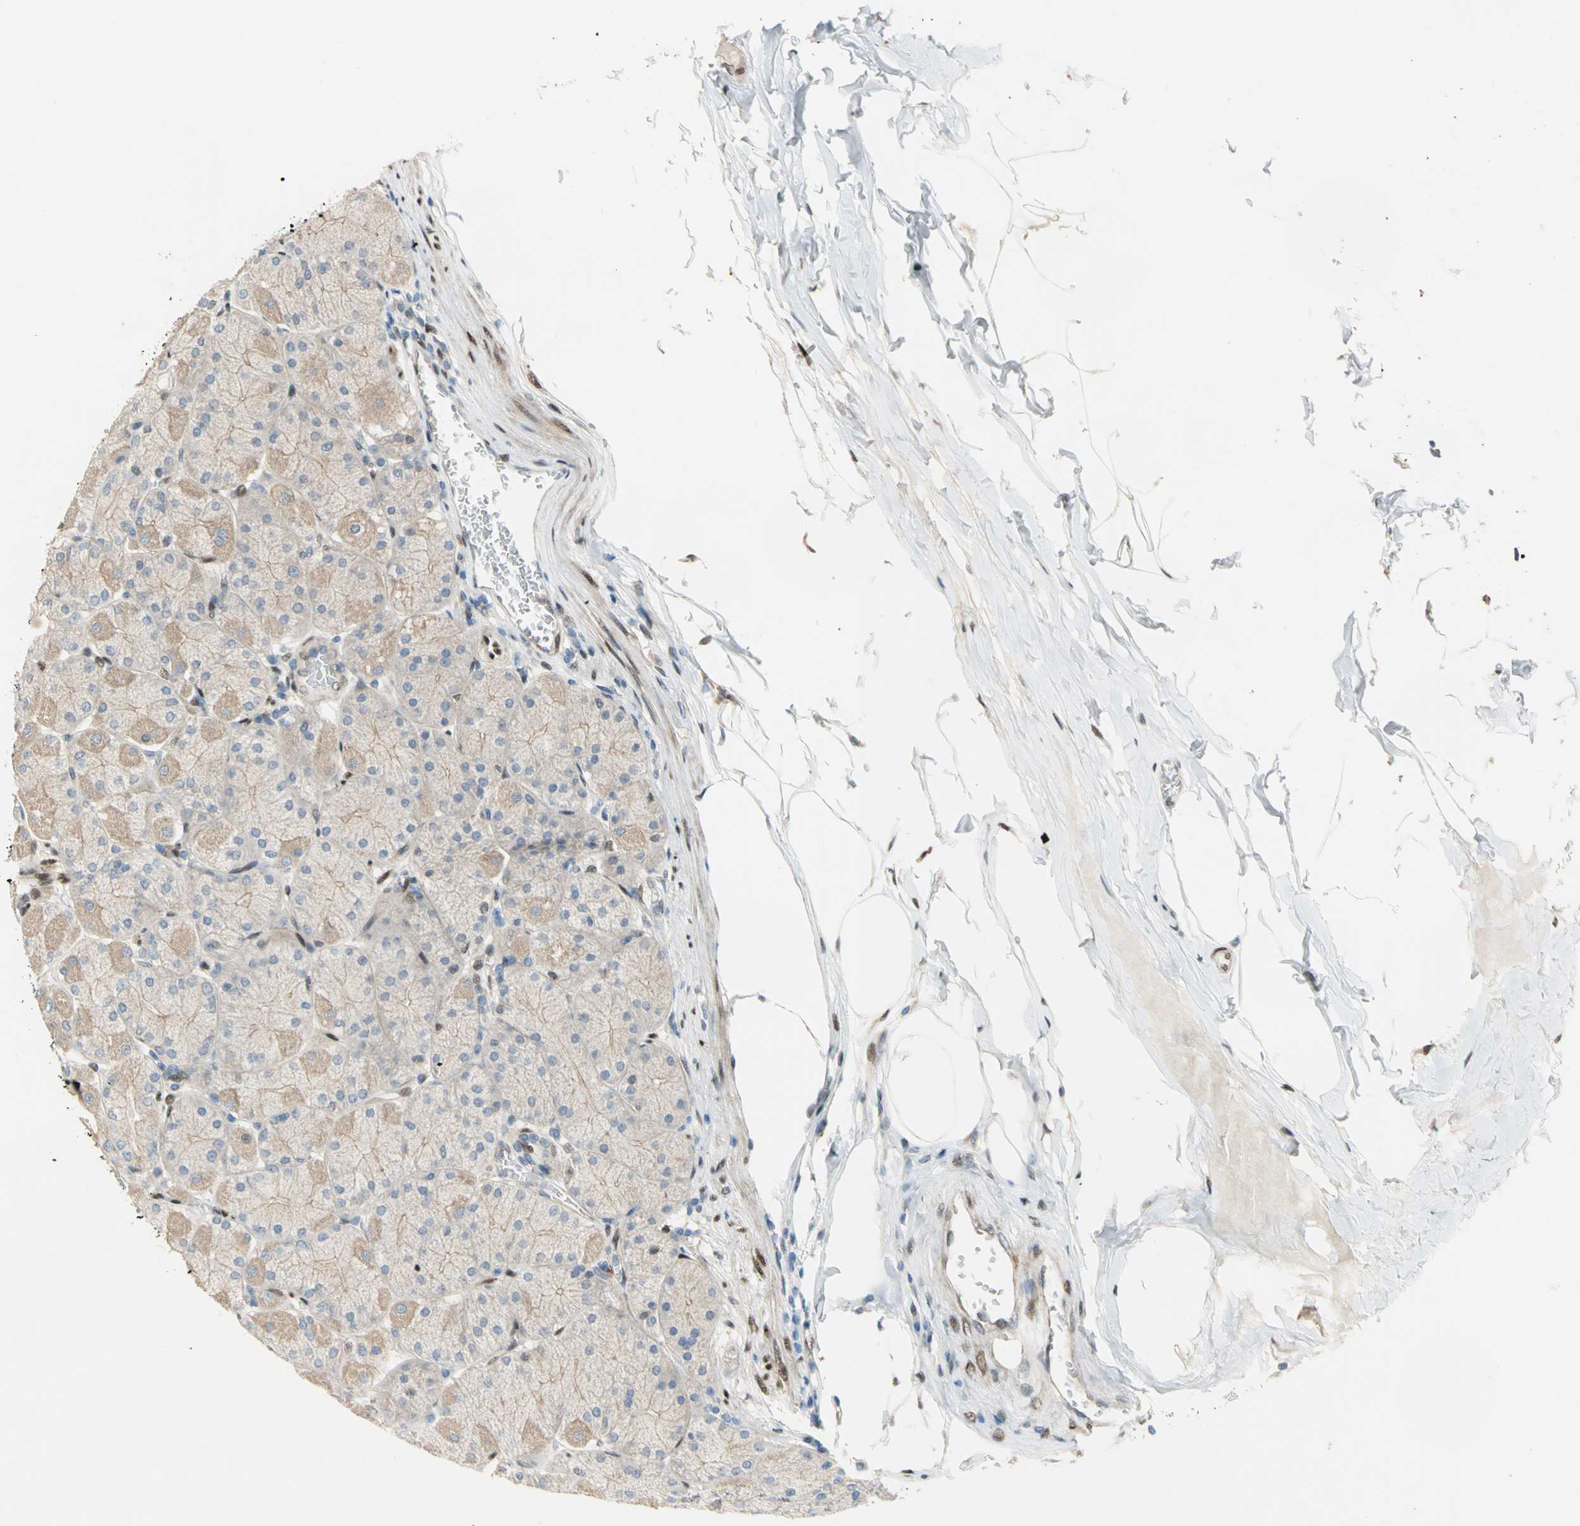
{"staining": {"intensity": "weak", "quantity": ">75%", "location": "cytoplasmic/membranous,nuclear"}, "tissue": "stomach", "cell_type": "Glandular cells", "image_type": "normal", "snomed": [{"axis": "morphology", "description": "Normal tissue, NOS"}, {"axis": "topography", "description": "Stomach, upper"}], "caption": "Immunohistochemical staining of benign human stomach shows weak cytoplasmic/membranous,nuclear protein positivity in approximately >75% of glandular cells. The staining was performed using DAB to visualize the protein expression in brown, while the nuclei were stained in blue with hematoxylin (Magnification: 20x).", "gene": "RBFOX2", "patient": {"sex": "female", "age": 56}}